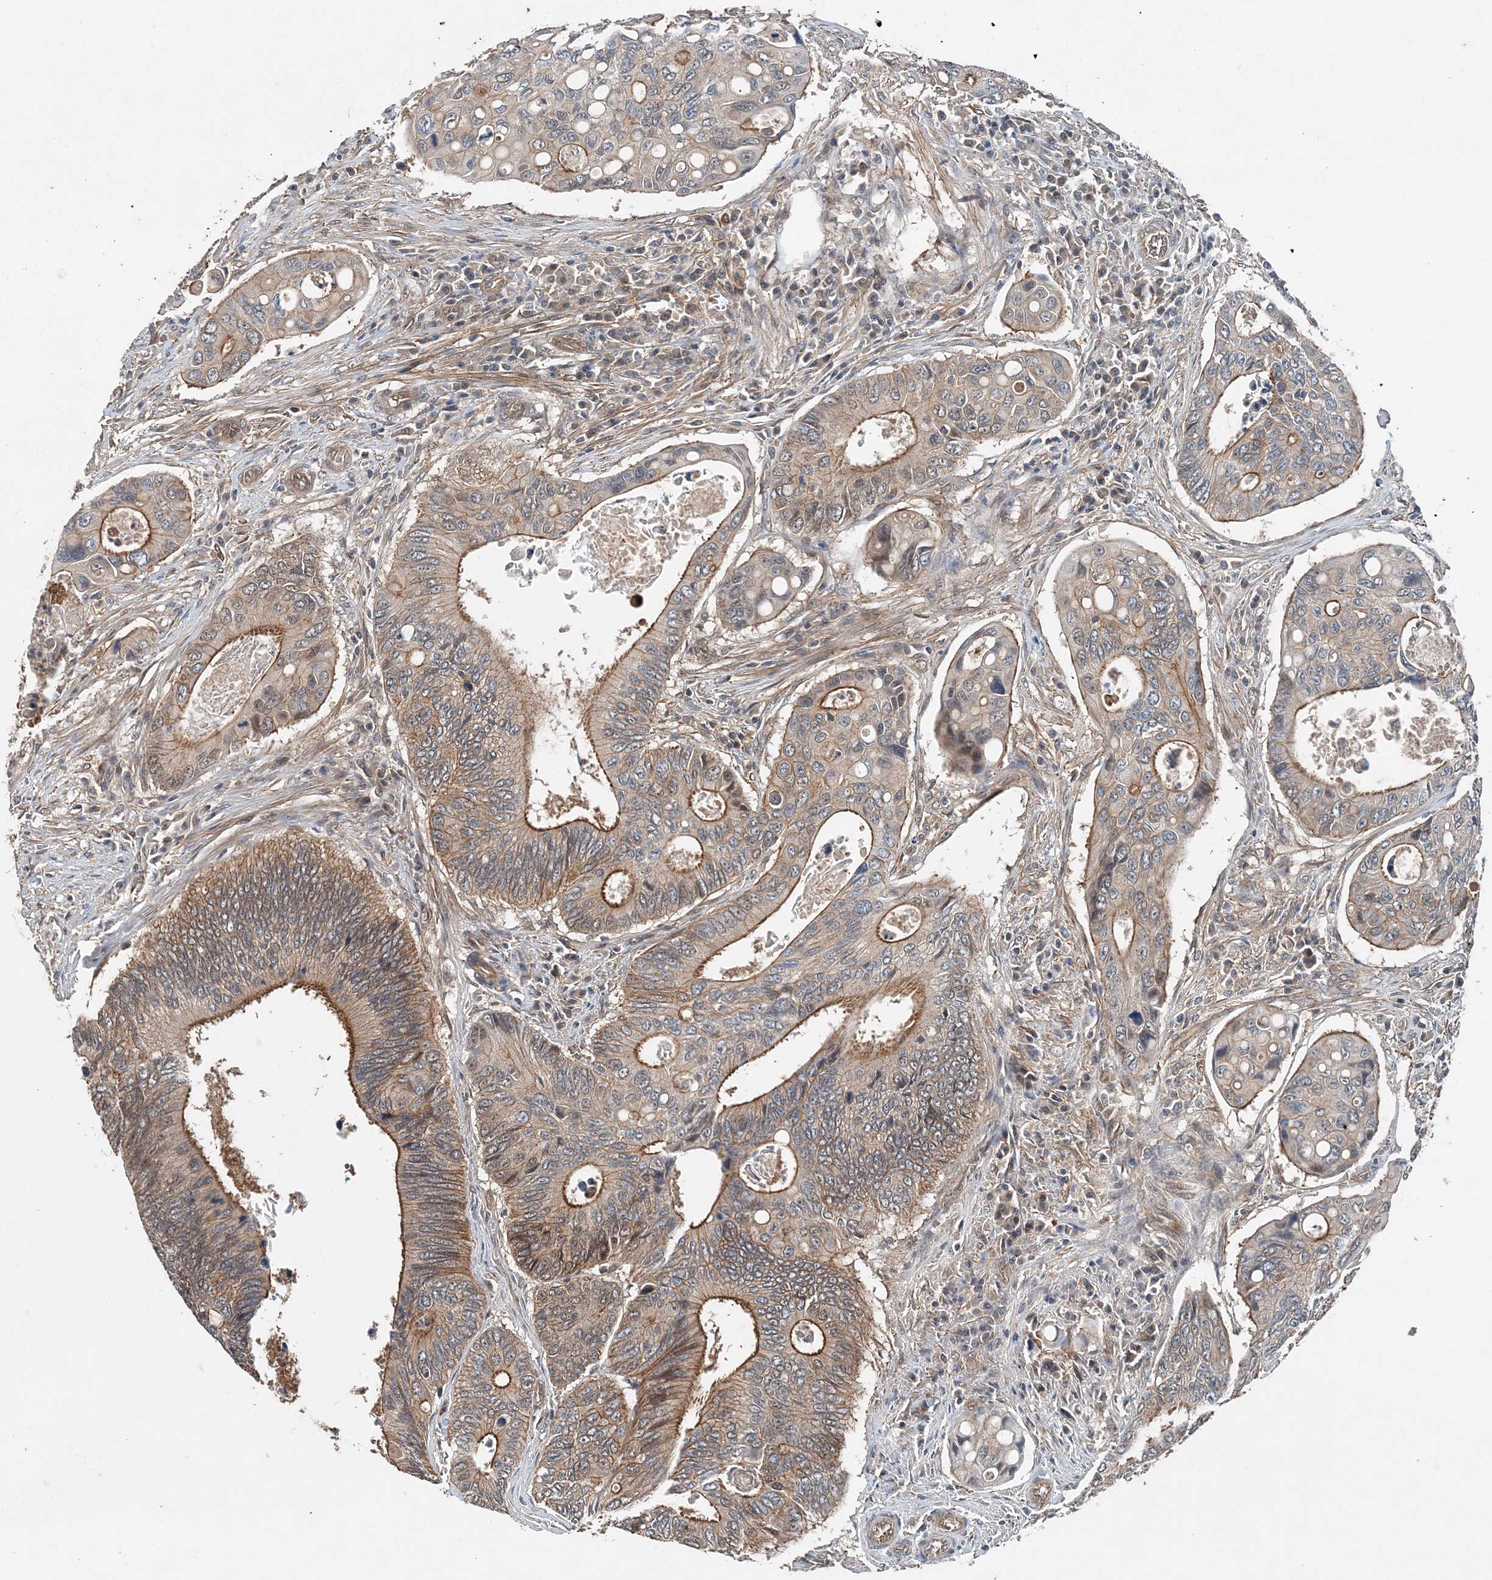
{"staining": {"intensity": "strong", "quantity": "25%-75%", "location": "cytoplasmic/membranous"}, "tissue": "colorectal cancer", "cell_type": "Tumor cells", "image_type": "cancer", "snomed": [{"axis": "morphology", "description": "Inflammation, NOS"}, {"axis": "morphology", "description": "Adenocarcinoma, NOS"}, {"axis": "topography", "description": "Colon"}], "caption": "Approximately 25%-75% of tumor cells in colorectal cancer display strong cytoplasmic/membranous protein expression as visualized by brown immunohistochemical staining.", "gene": "SMPD3", "patient": {"sex": "male", "age": 72}}